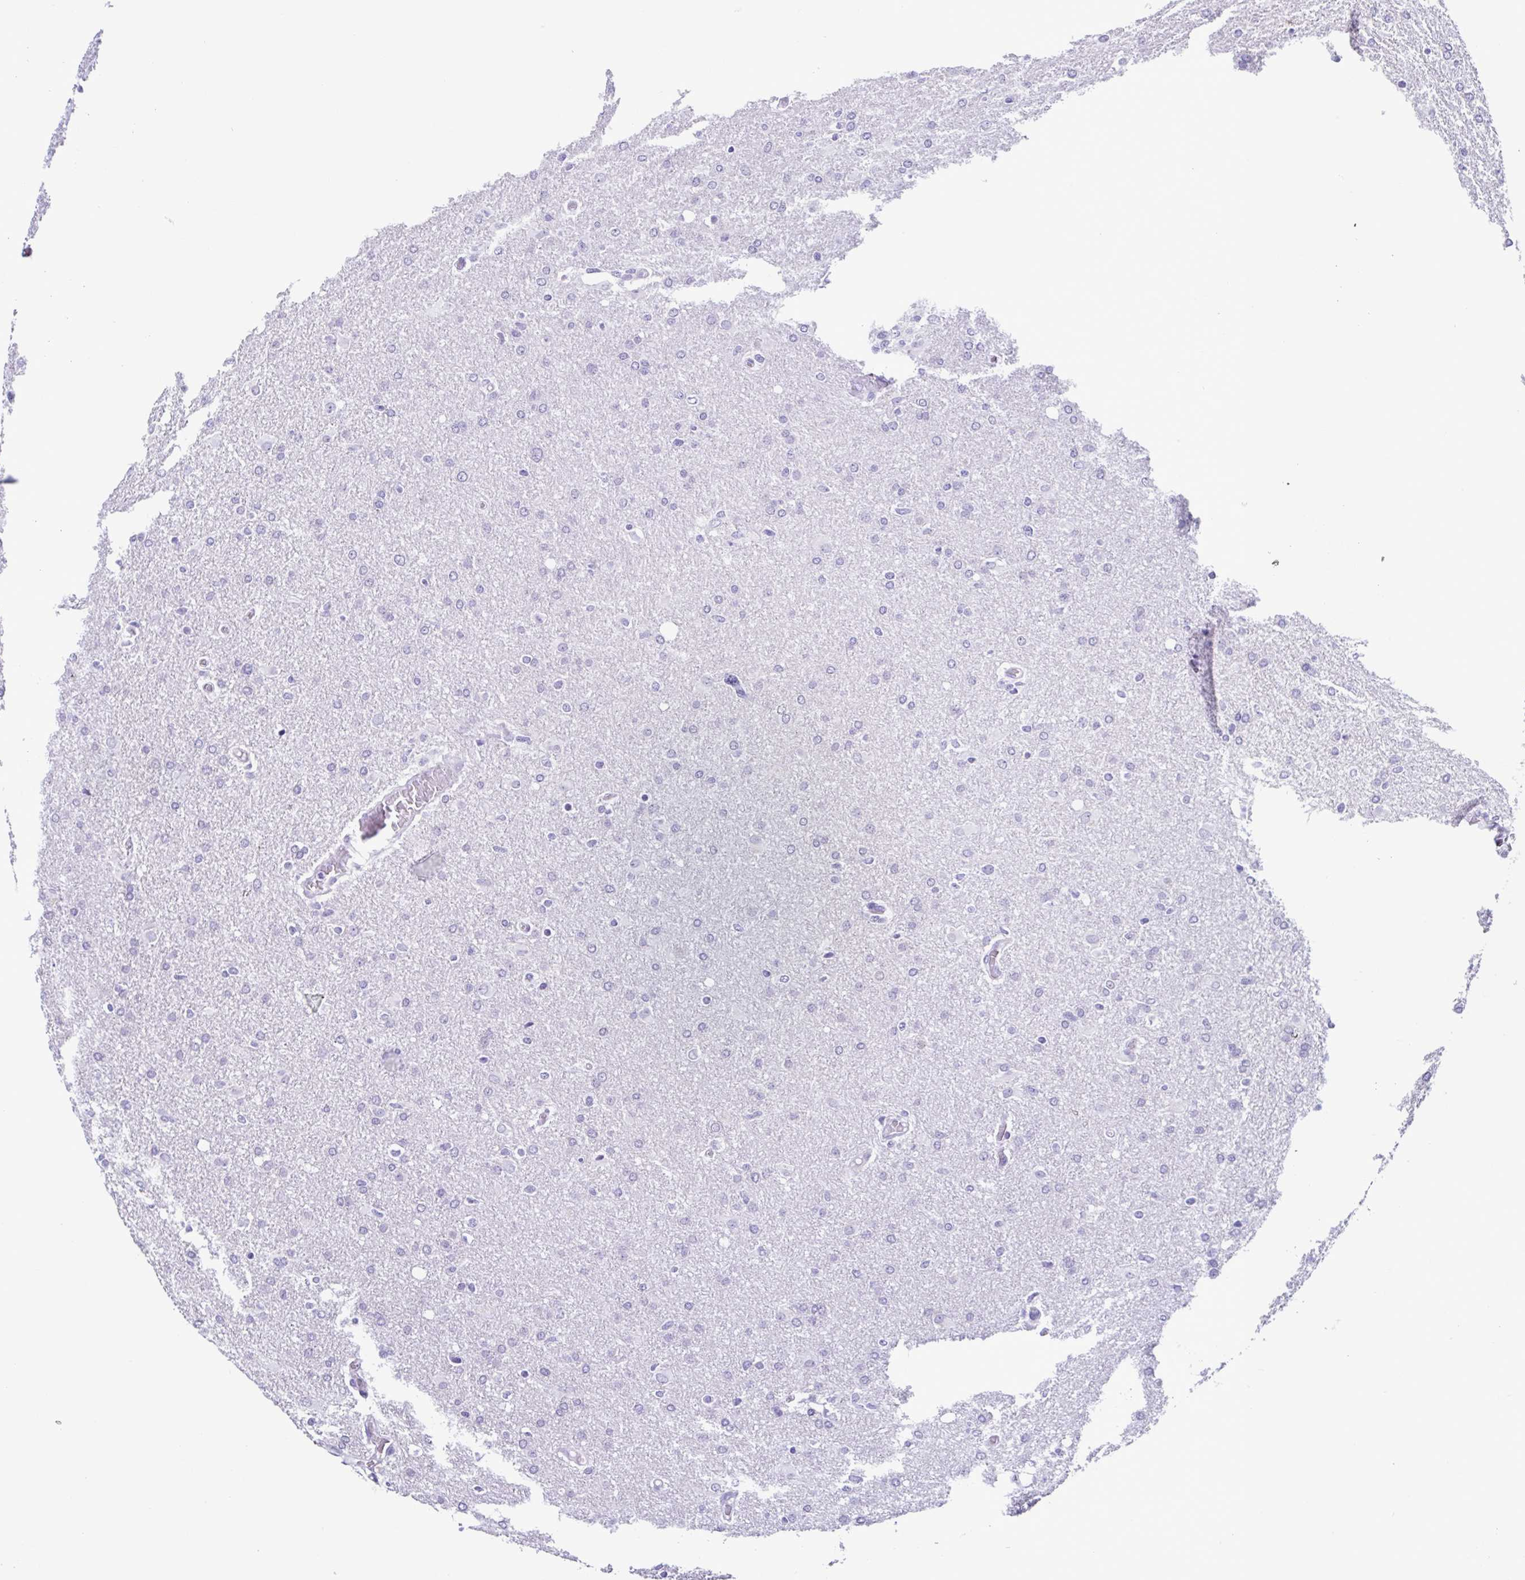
{"staining": {"intensity": "negative", "quantity": "none", "location": "none"}, "tissue": "glioma", "cell_type": "Tumor cells", "image_type": "cancer", "snomed": [{"axis": "morphology", "description": "Glioma, malignant, High grade"}, {"axis": "topography", "description": "Brain"}], "caption": "The photomicrograph exhibits no staining of tumor cells in malignant high-grade glioma. (Brightfield microscopy of DAB immunohistochemistry (IHC) at high magnification).", "gene": "SPATA16", "patient": {"sex": "male", "age": 68}}